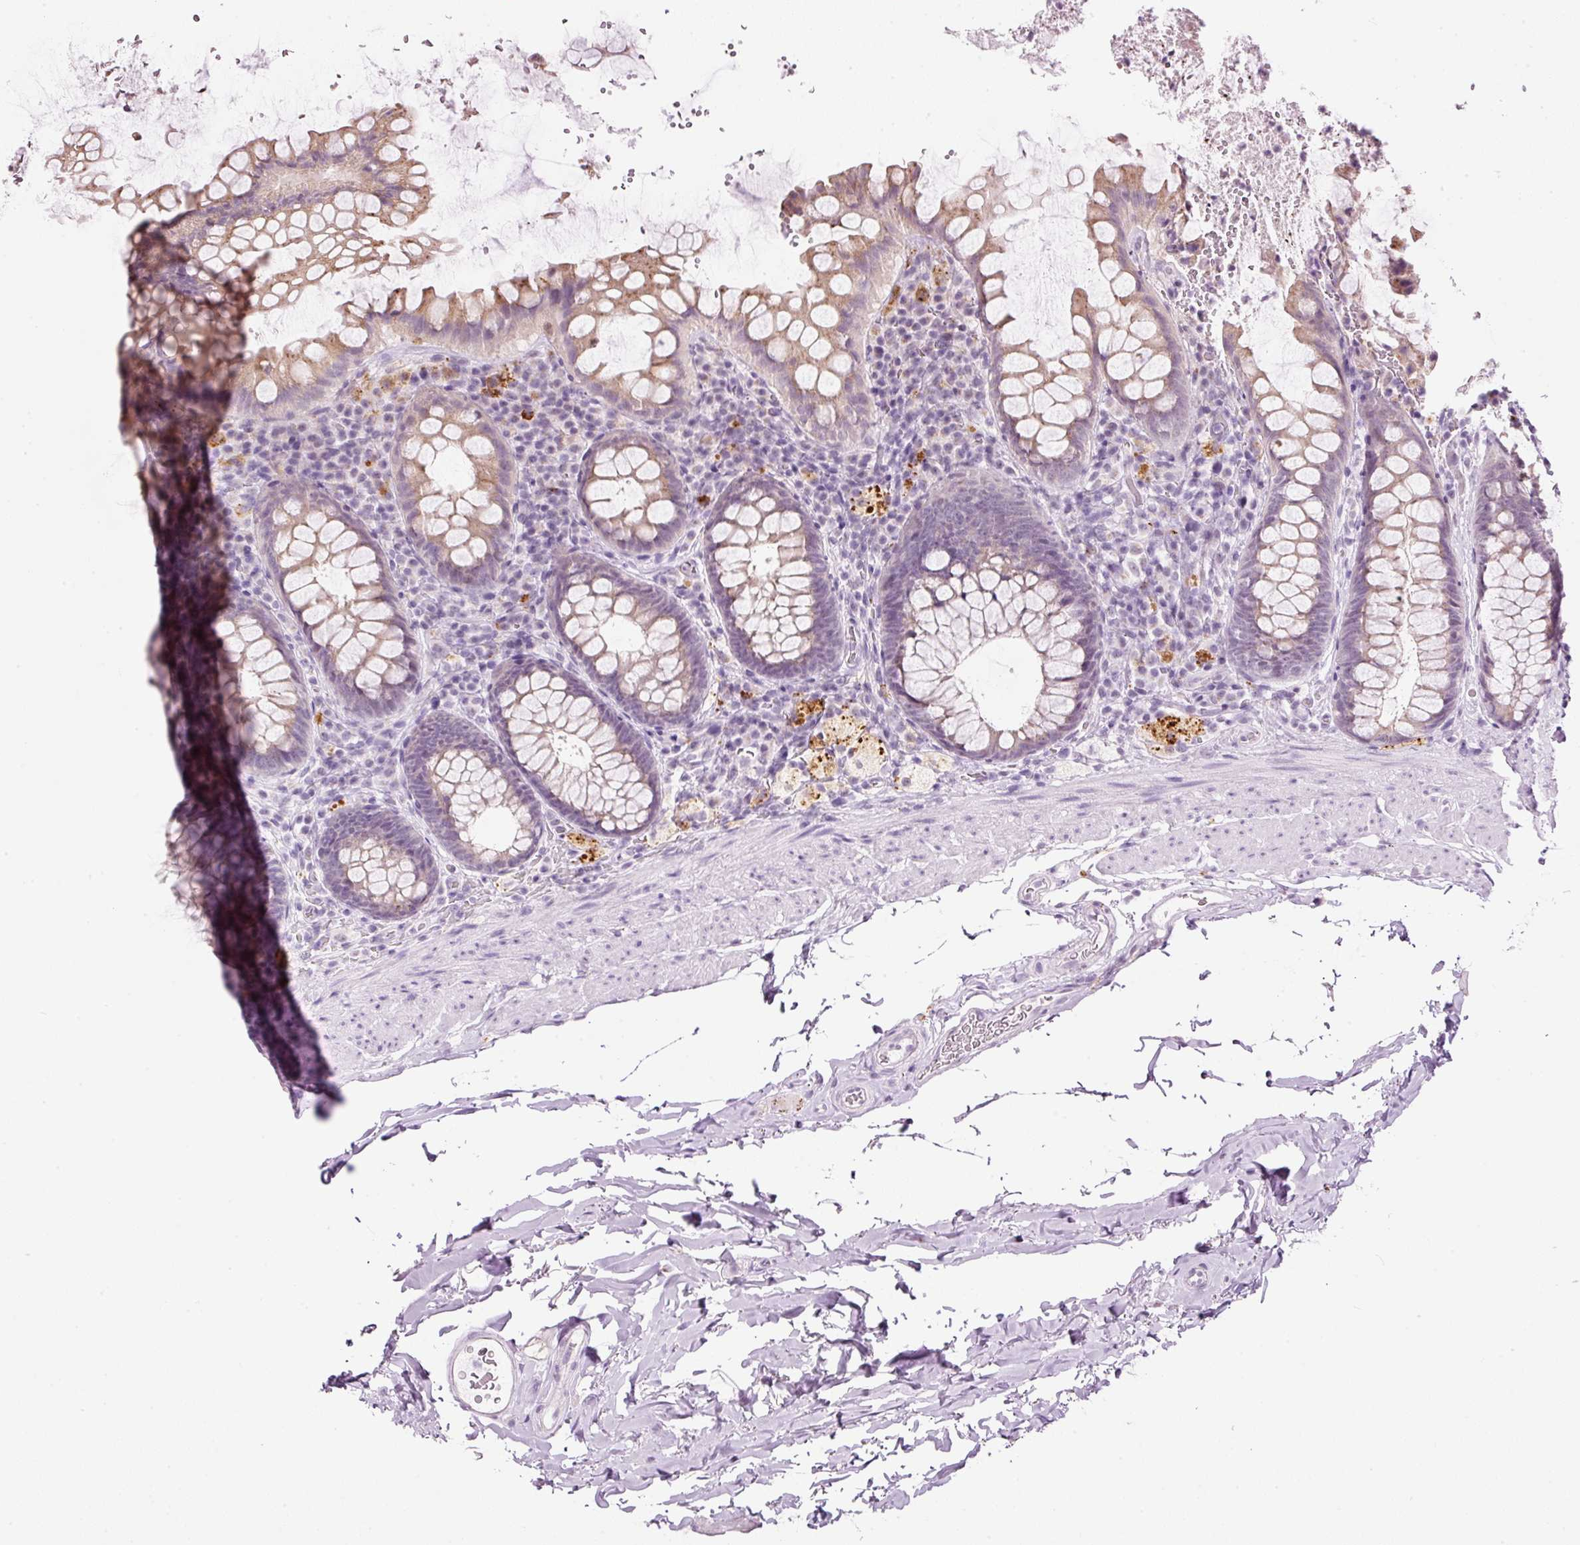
{"staining": {"intensity": "weak", "quantity": "<25%", "location": "cytoplasmic/membranous"}, "tissue": "rectum", "cell_type": "Glandular cells", "image_type": "normal", "snomed": [{"axis": "morphology", "description": "Normal tissue, NOS"}, {"axis": "topography", "description": "Rectum"}], "caption": "The immunohistochemistry micrograph has no significant expression in glandular cells of rectum. (IHC, brightfield microscopy, high magnification).", "gene": "ZNF639", "patient": {"sex": "female", "age": 69}}